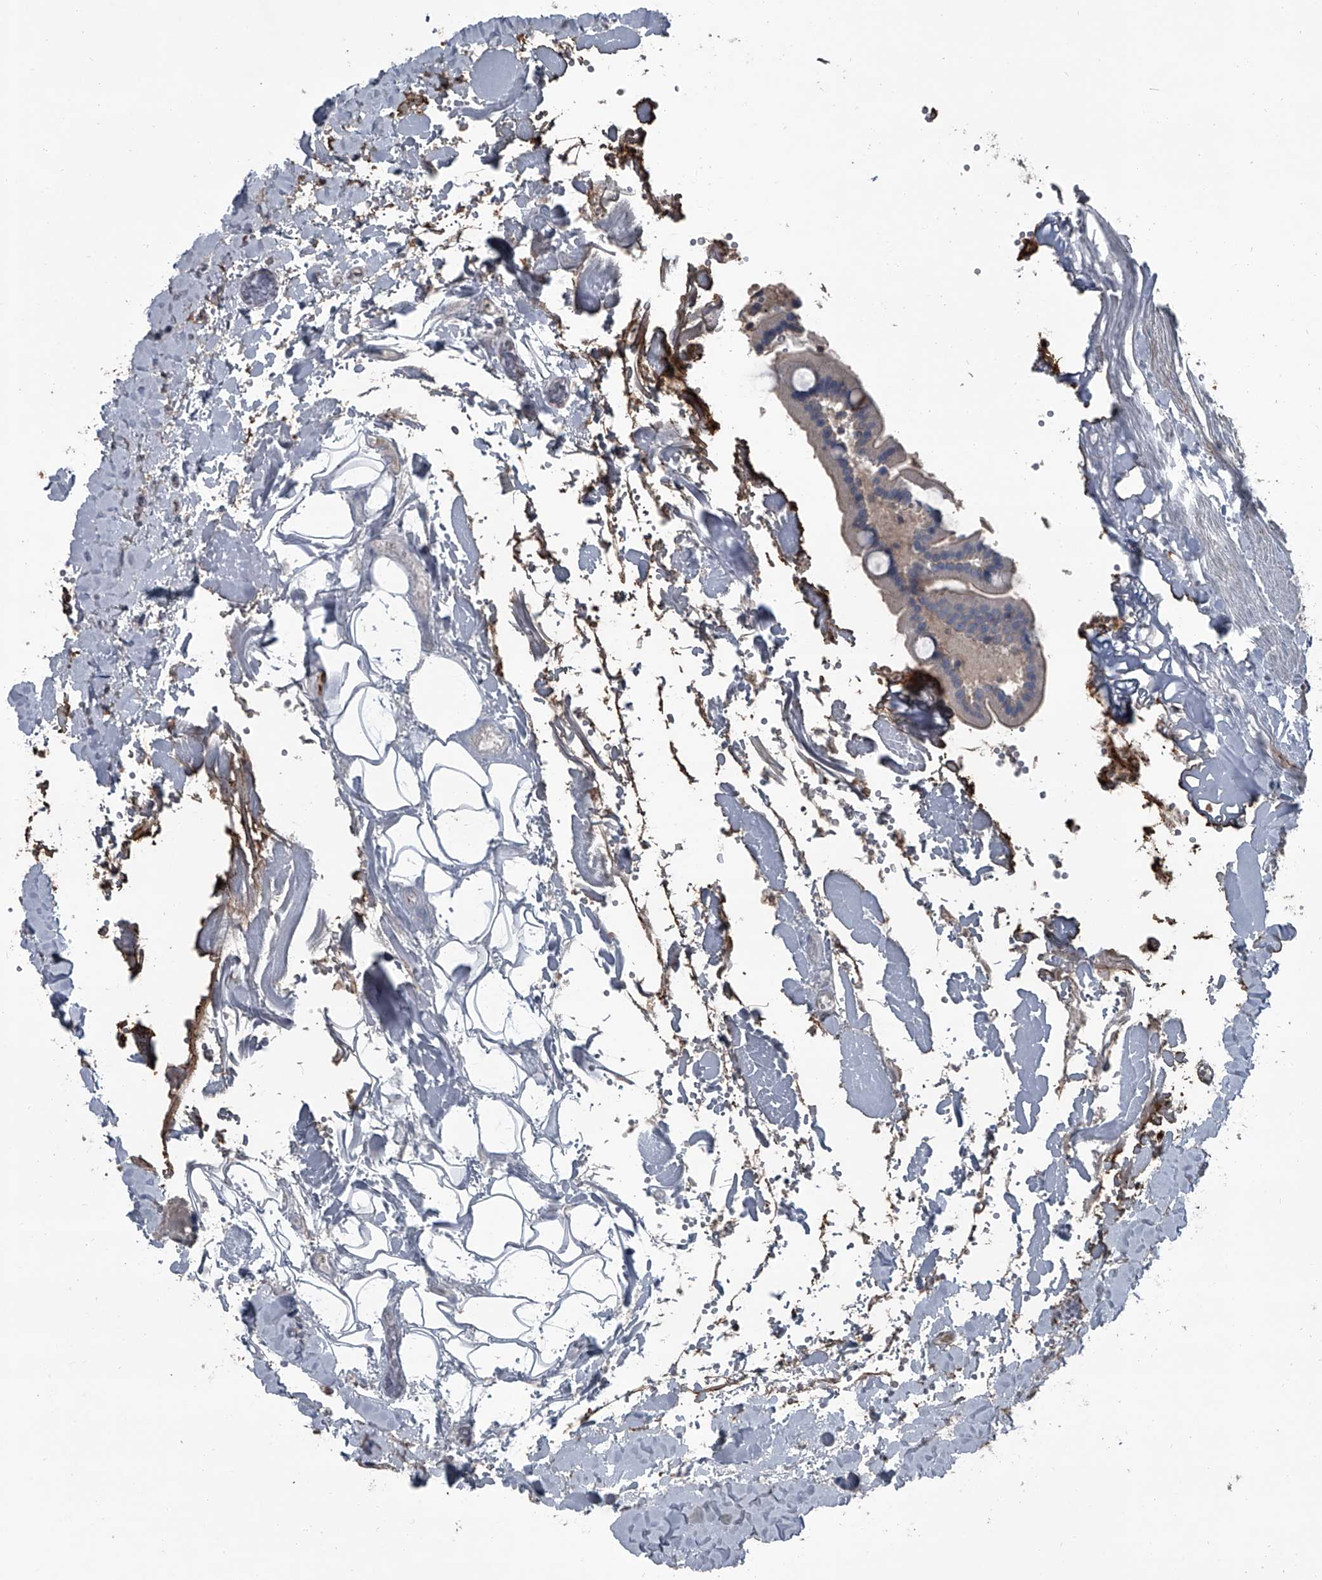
{"staining": {"intensity": "weak", "quantity": "<25%", "location": "cytoplasmic/membranous"}, "tissue": "gallbladder", "cell_type": "Glandular cells", "image_type": "normal", "snomed": [{"axis": "morphology", "description": "Normal tissue, NOS"}, {"axis": "topography", "description": "Gallbladder"}], "caption": "Immunohistochemistry image of benign gallbladder: gallbladder stained with DAB shows no significant protein positivity in glandular cells.", "gene": "OARD1", "patient": {"sex": "male", "age": 55}}